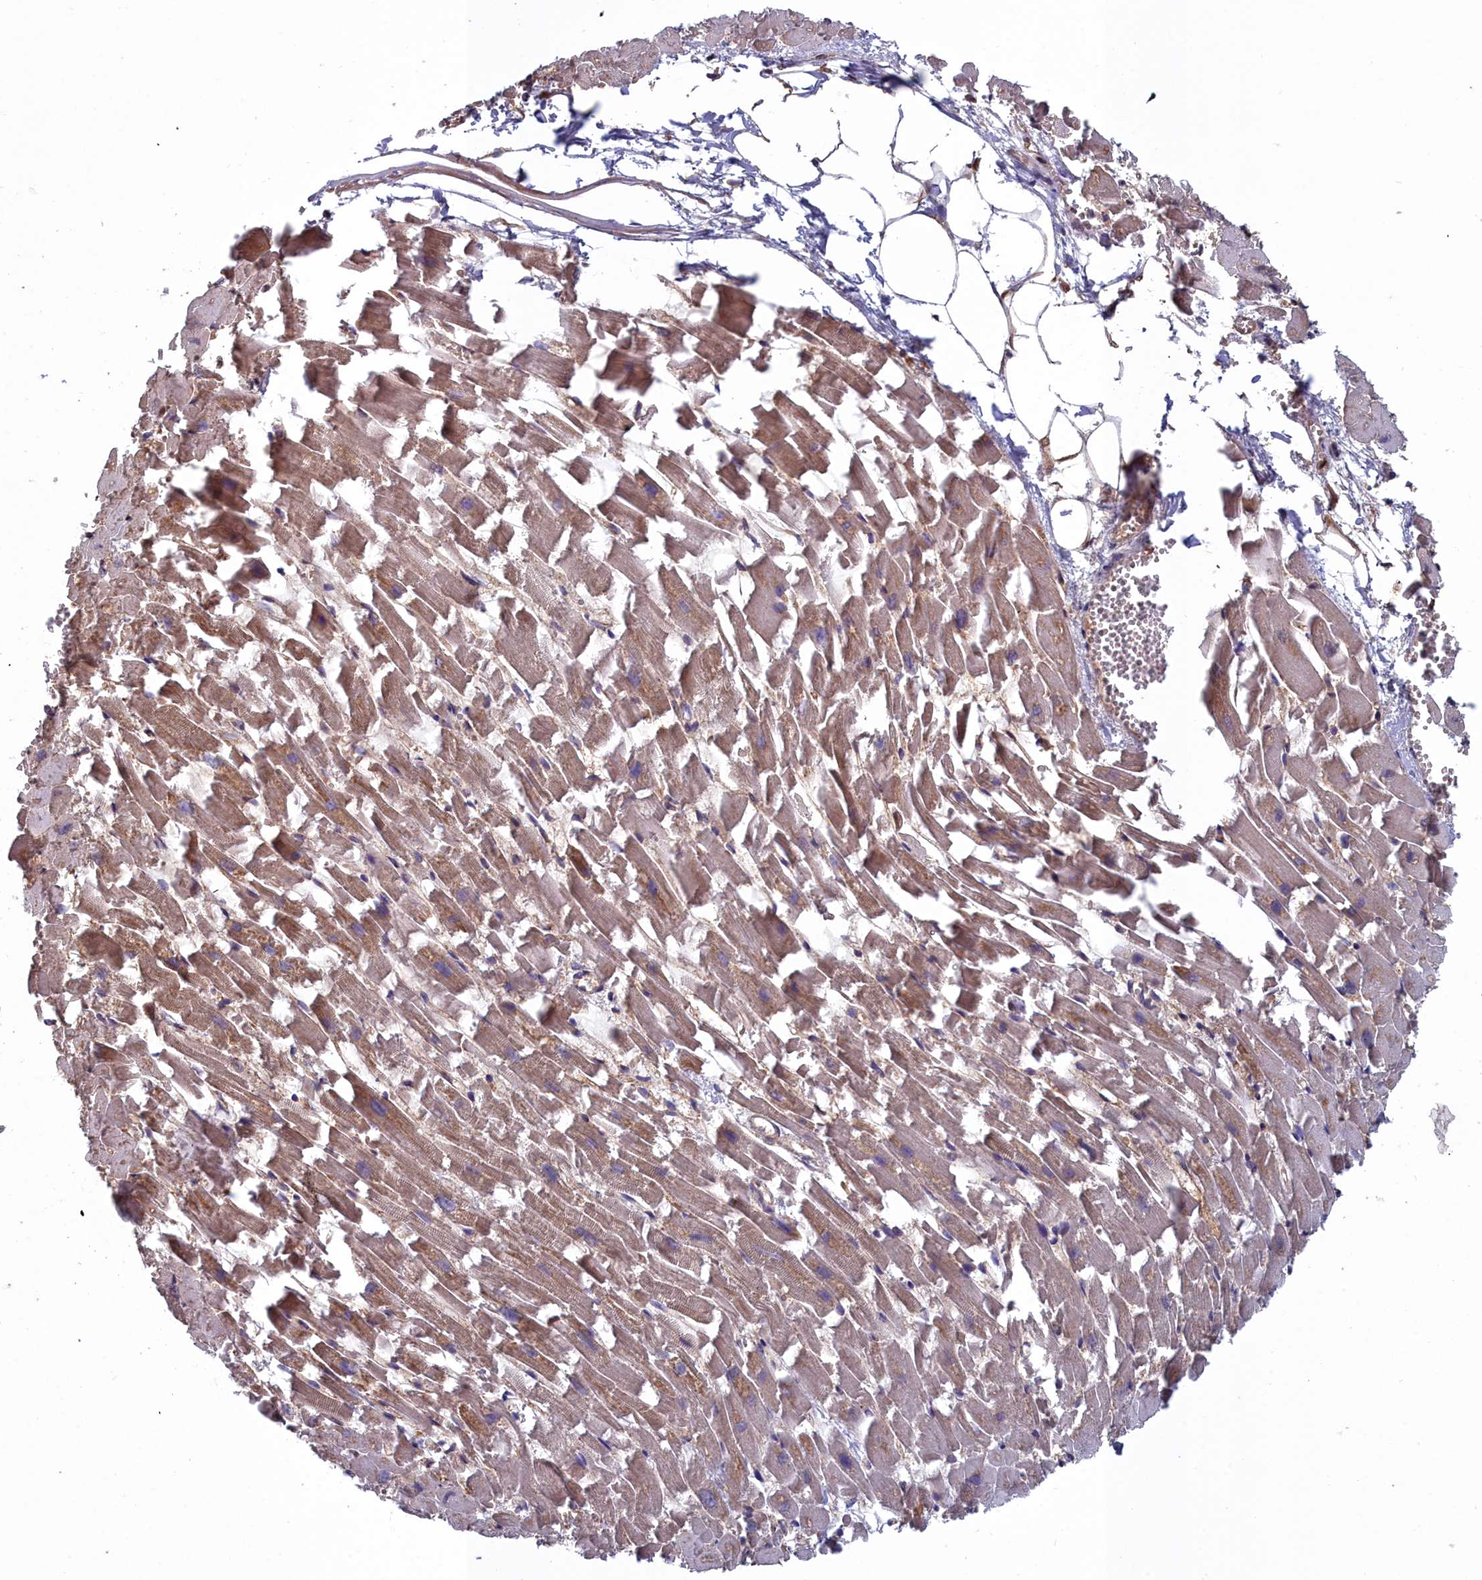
{"staining": {"intensity": "moderate", "quantity": ">75%", "location": "cytoplasmic/membranous"}, "tissue": "heart muscle", "cell_type": "Cardiomyocytes", "image_type": "normal", "snomed": [{"axis": "morphology", "description": "Normal tissue, NOS"}, {"axis": "topography", "description": "Heart"}], "caption": "A micrograph of heart muscle stained for a protein displays moderate cytoplasmic/membranous brown staining in cardiomyocytes.", "gene": "GFRA2", "patient": {"sex": "female", "age": 64}}